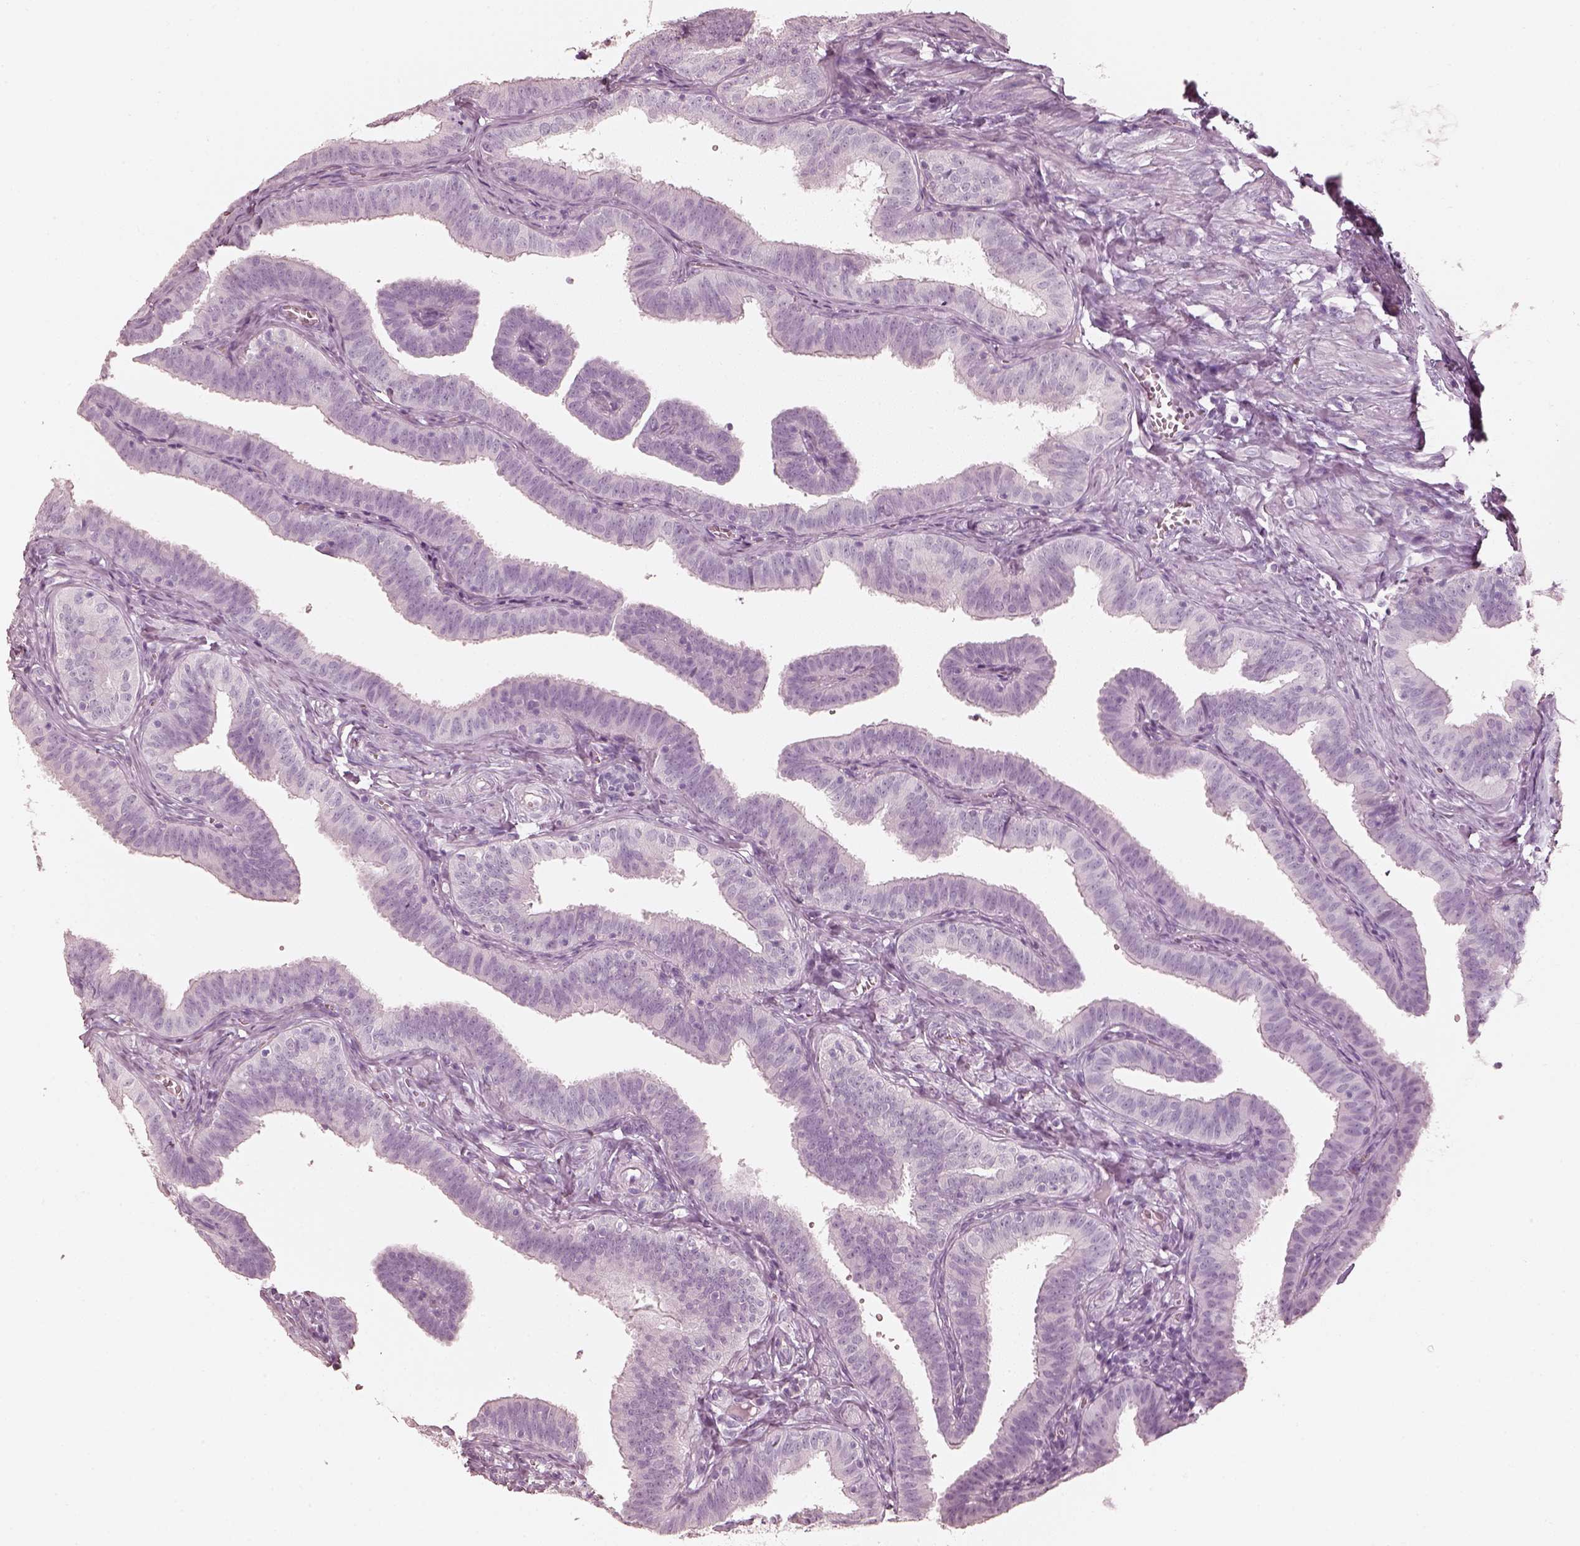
{"staining": {"intensity": "negative", "quantity": "none", "location": "none"}, "tissue": "fallopian tube", "cell_type": "Glandular cells", "image_type": "normal", "snomed": [{"axis": "morphology", "description": "Normal tissue, NOS"}, {"axis": "topography", "description": "Fallopian tube"}], "caption": "Histopathology image shows no significant protein expression in glandular cells of unremarkable fallopian tube. (Brightfield microscopy of DAB (3,3'-diaminobenzidine) immunohistochemistry (IHC) at high magnification).", "gene": "R3HDML", "patient": {"sex": "female", "age": 25}}